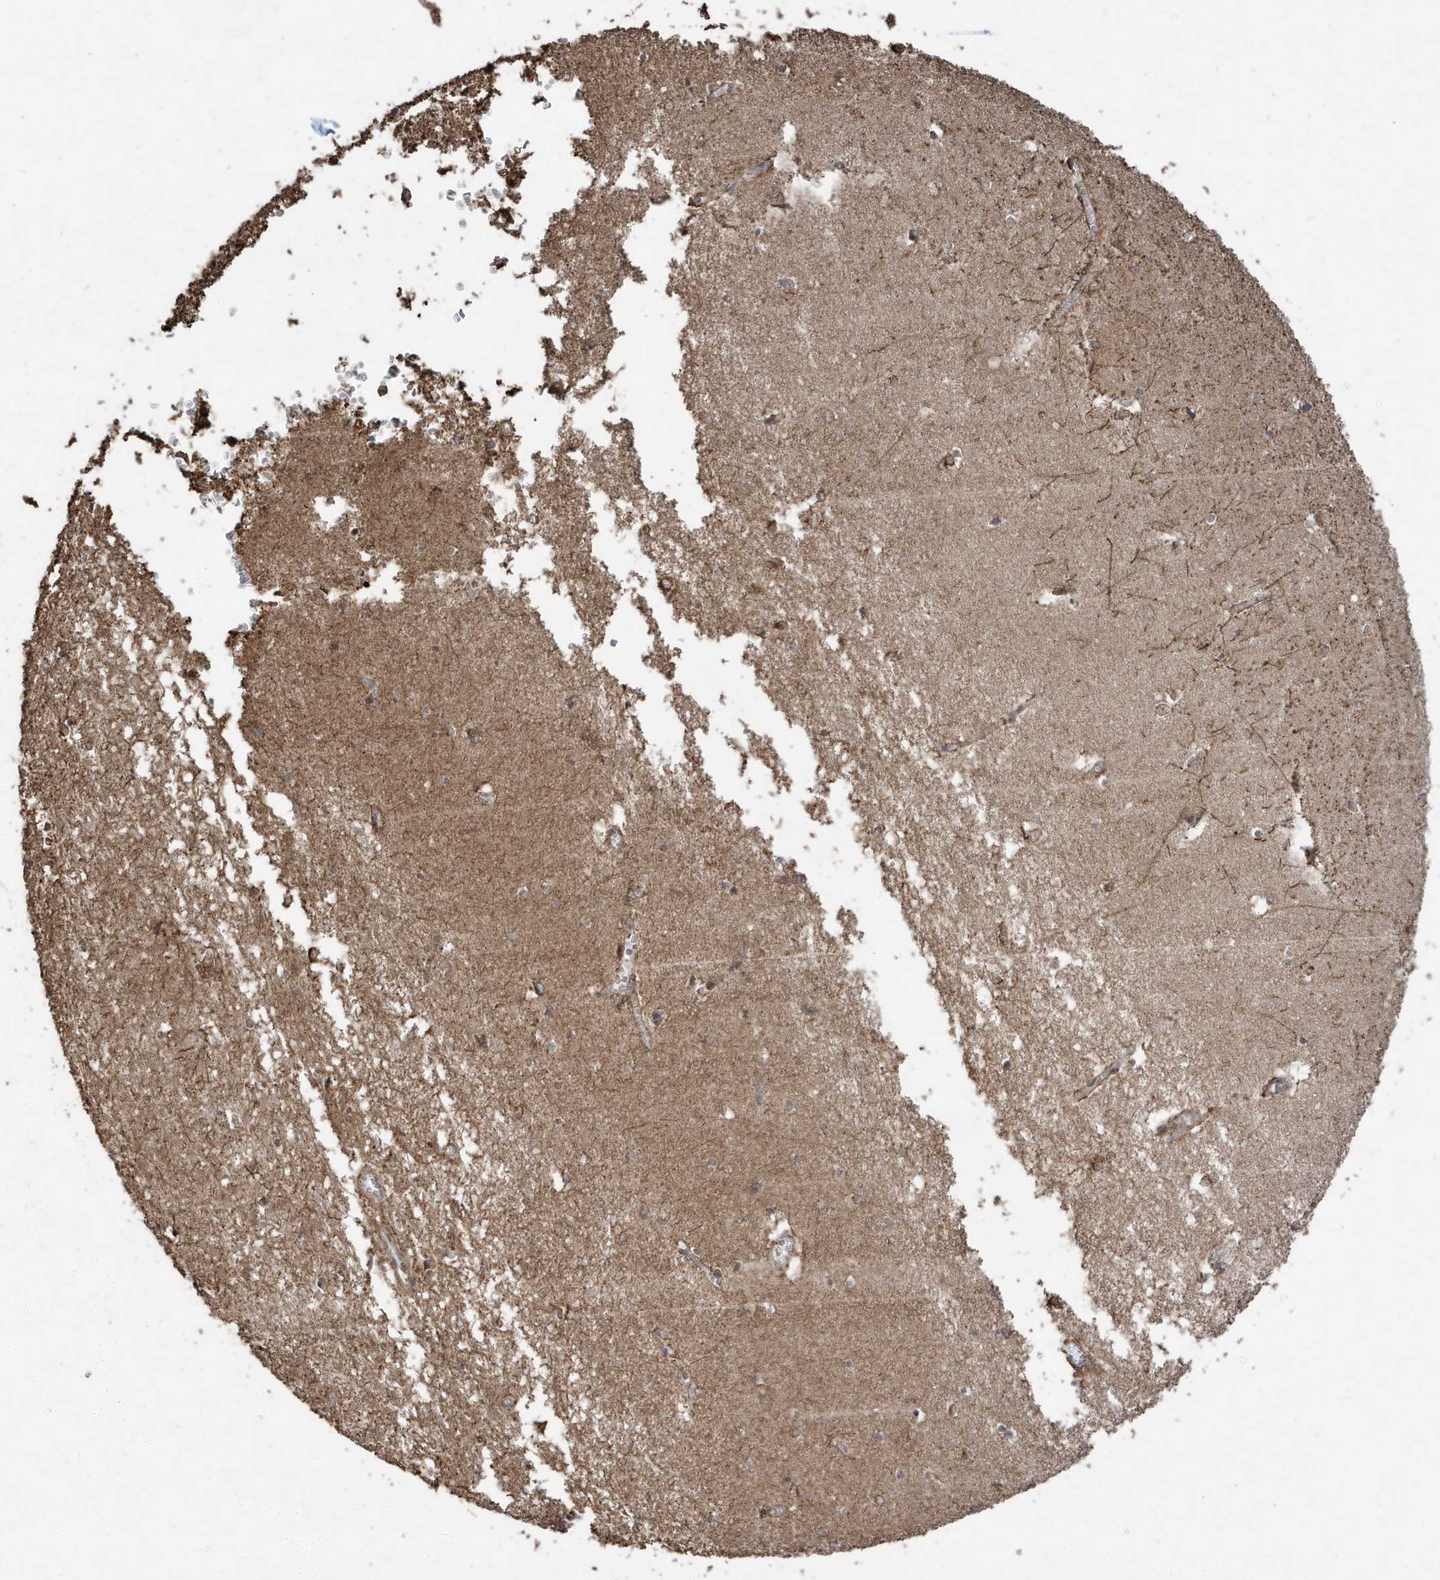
{"staining": {"intensity": "weak", "quantity": "25%-75%", "location": "cytoplasmic/membranous"}, "tissue": "hippocampus", "cell_type": "Glial cells", "image_type": "normal", "snomed": [{"axis": "morphology", "description": "Normal tissue, NOS"}, {"axis": "topography", "description": "Hippocampus"}], "caption": "Immunohistochemical staining of normal hippocampus displays low levels of weak cytoplasmic/membranous positivity in approximately 25%-75% of glial cells. Immunohistochemistry (ihc) stains the protein in brown and the nuclei are stained blue.", "gene": "PAXBP1", "patient": {"sex": "male", "age": 70}}